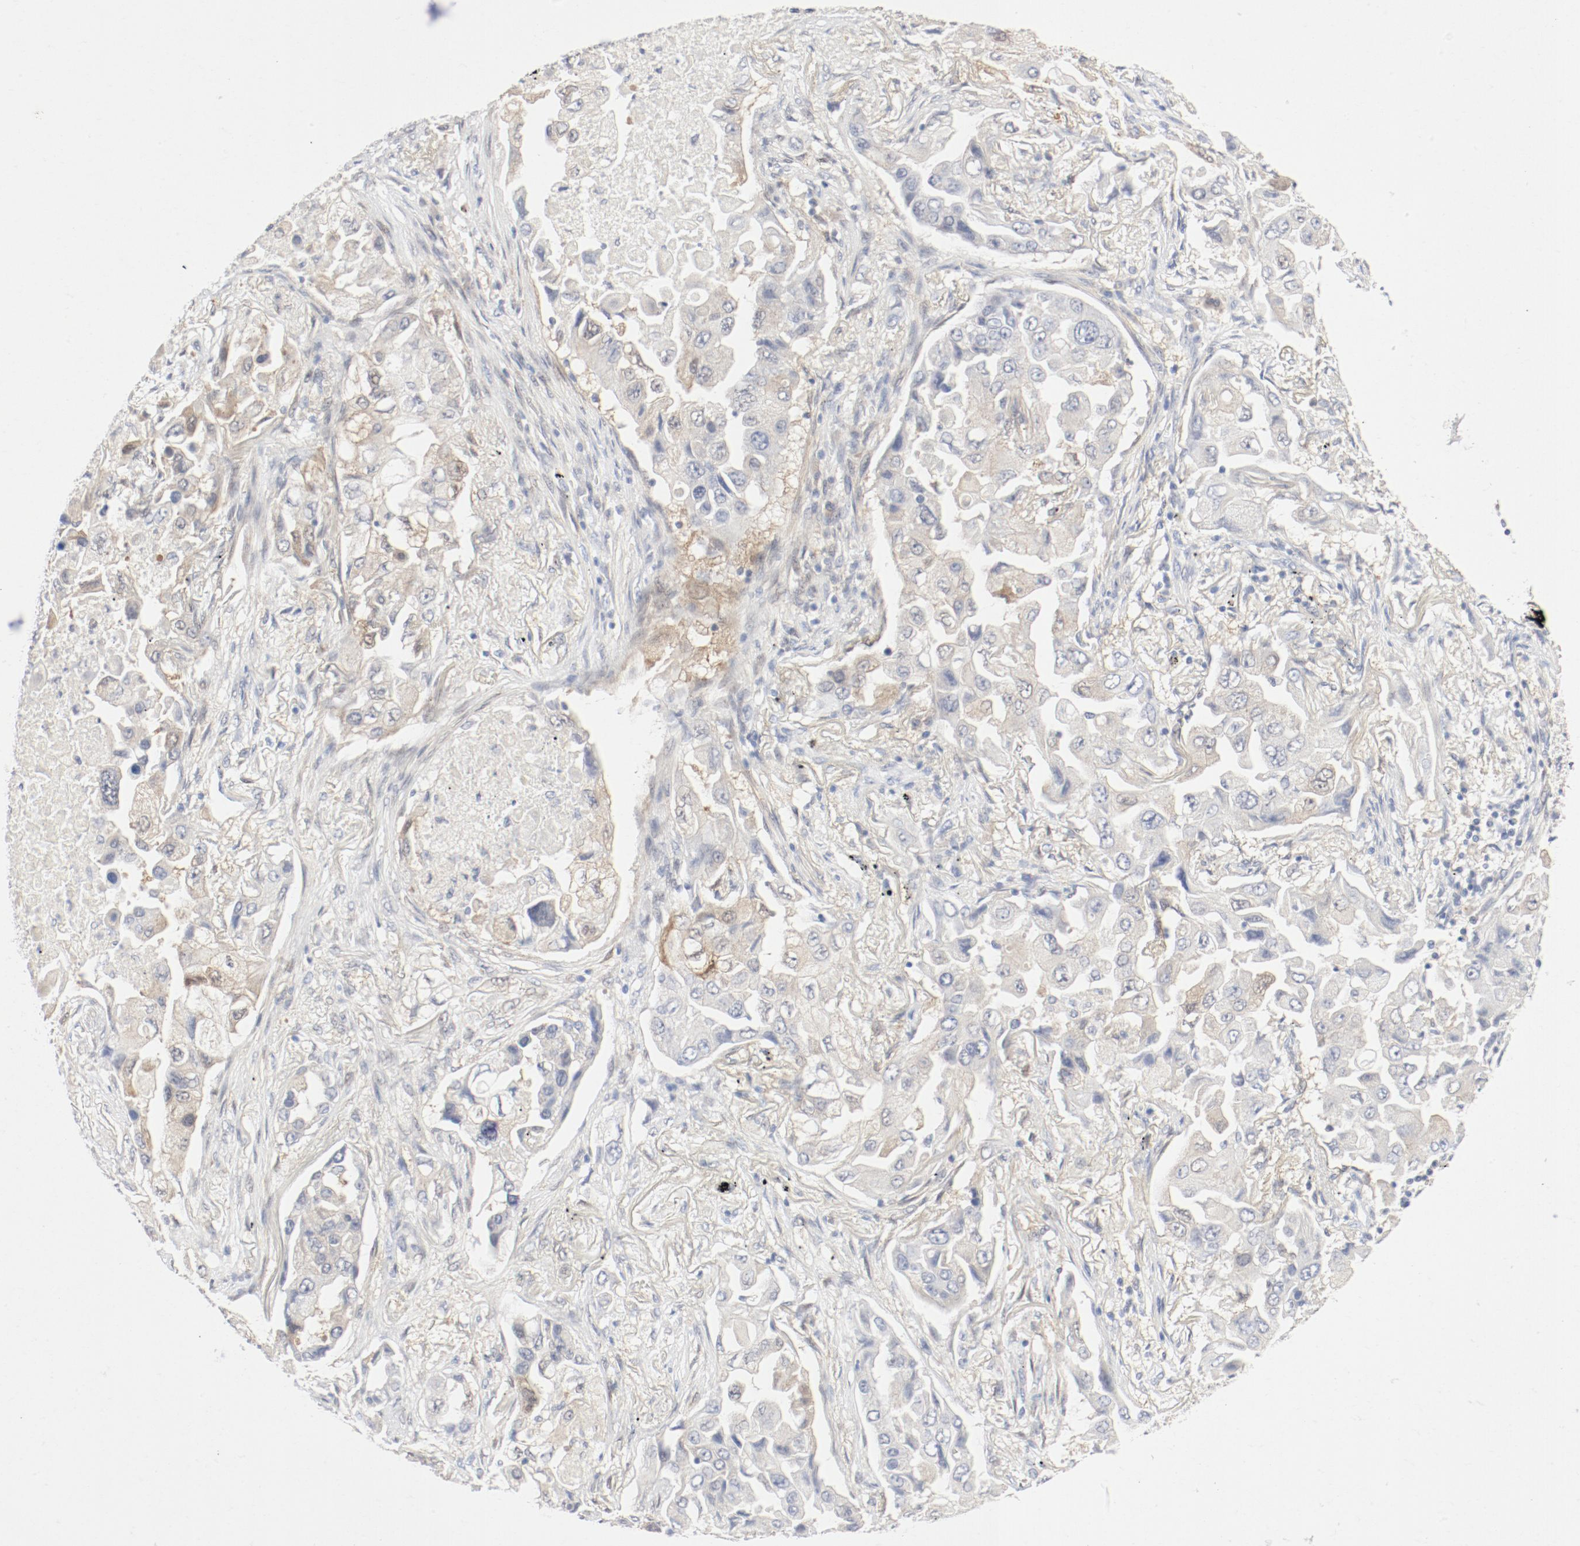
{"staining": {"intensity": "weak", "quantity": "25%-75%", "location": "cytoplasmic/membranous"}, "tissue": "lung cancer", "cell_type": "Tumor cells", "image_type": "cancer", "snomed": [{"axis": "morphology", "description": "Adenocarcinoma, NOS"}, {"axis": "topography", "description": "Lung"}], "caption": "Human lung cancer stained with a brown dye displays weak cytoplasmic/membranous positive staining in about 25%-75% of tumor cells.", "gene": "PGM1", "patient": {"sex": "female", "age": 65}}